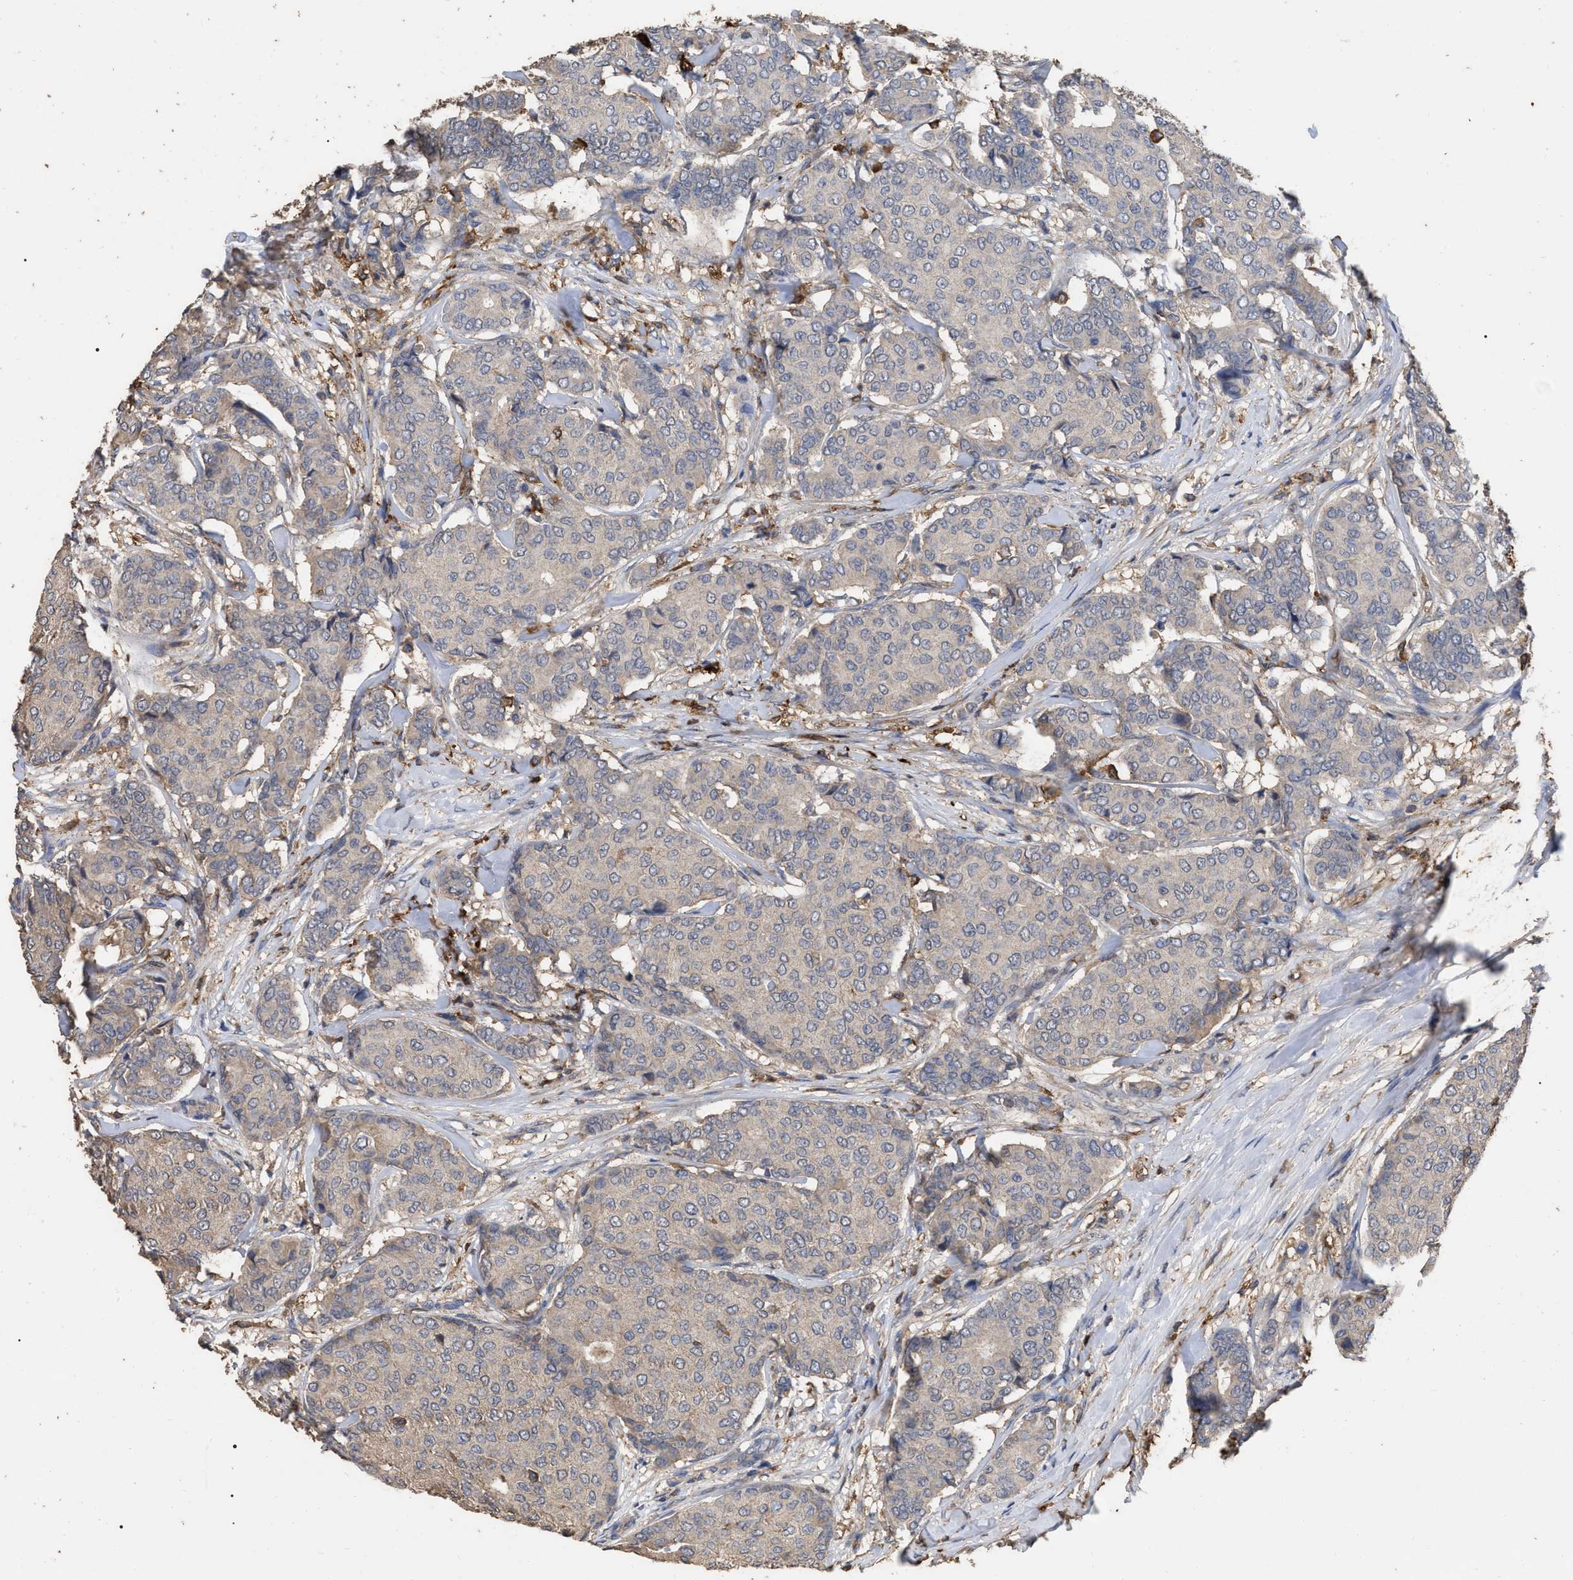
{"staining": {"intensity": "weak", "quantity": "<25%", "location": "cytoplasmic/membranous"}, "tissue": "breast cancer", "cell_type": "Tumor cells", "image_type": "cancer", "snomed": [{"axis": "morphology", "description": "Duct carcinoma"}, {"axis": "topography", "description": "Breast"}], "caption": "Photomicrograph shows no protein staining in tumor cells of breast cancer tissue. (DAB (3,3'-diaminobenzidine) immunohistochemistry, high magnification).", "gene": "GPR179", "patient": {"sex": "female", "age": 75}}